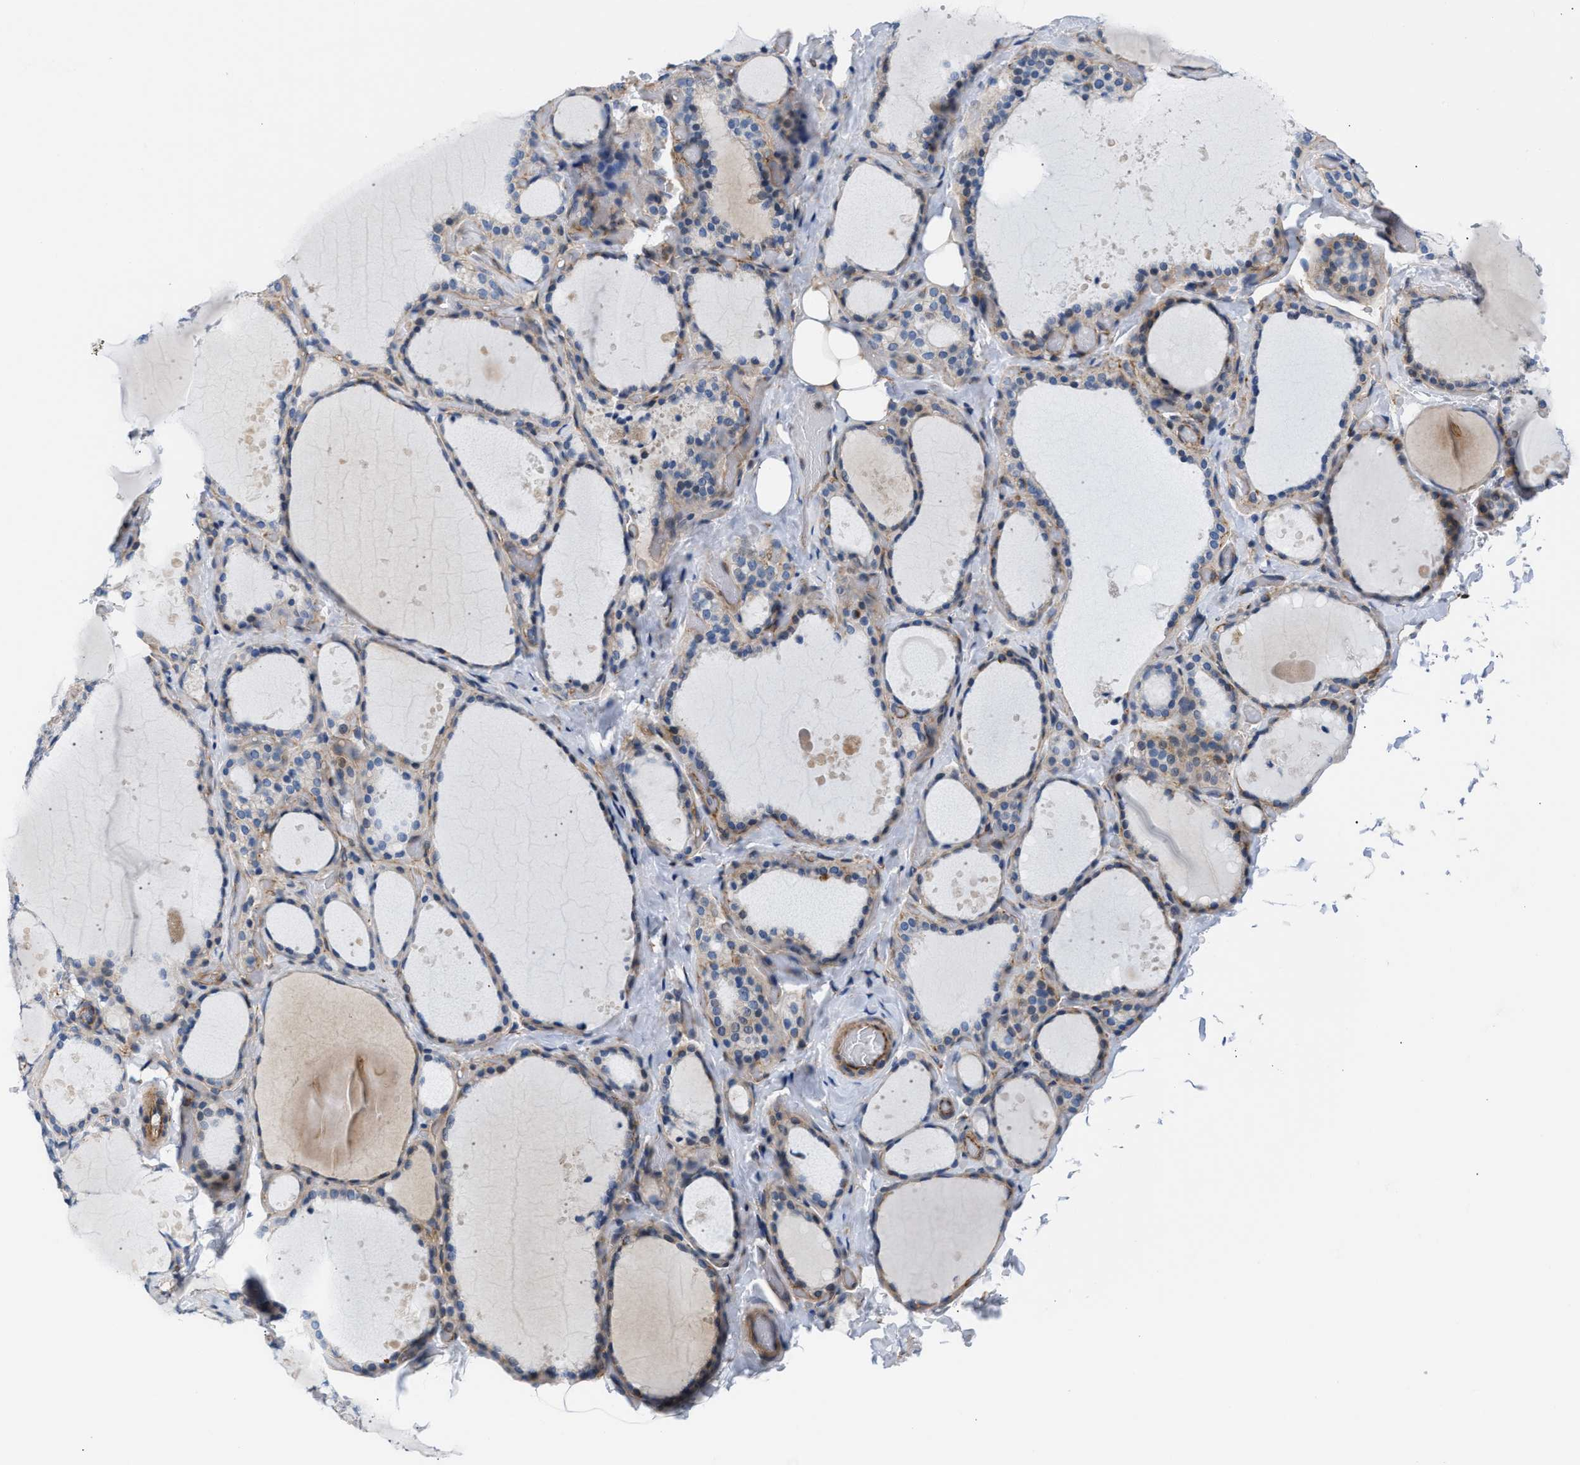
{"staining": {"intensity": "negative", "quantity": "none", "location": "none"}, "tissue": "thyroid gland", "cell_type": "Glandular cells", "image_type": "normal", "snomed": [{"axis": "morphology", "description": "Normal tissue, NOS"}, {"axis": "topography", "description": "Thyroid gland"}], "caption": "An immunohistochemistry photomicrograph of benign thyroid gland is shown. There is no staining in glandular cells of thyroid gland. Brightfield microscopy of immunohistochemistry (IHC) stained with DAB (brown) and hematoxylin (blue), captured at high magnification.", "gene": "TFPI", "patient": {"sex": "female", "age": 44}}